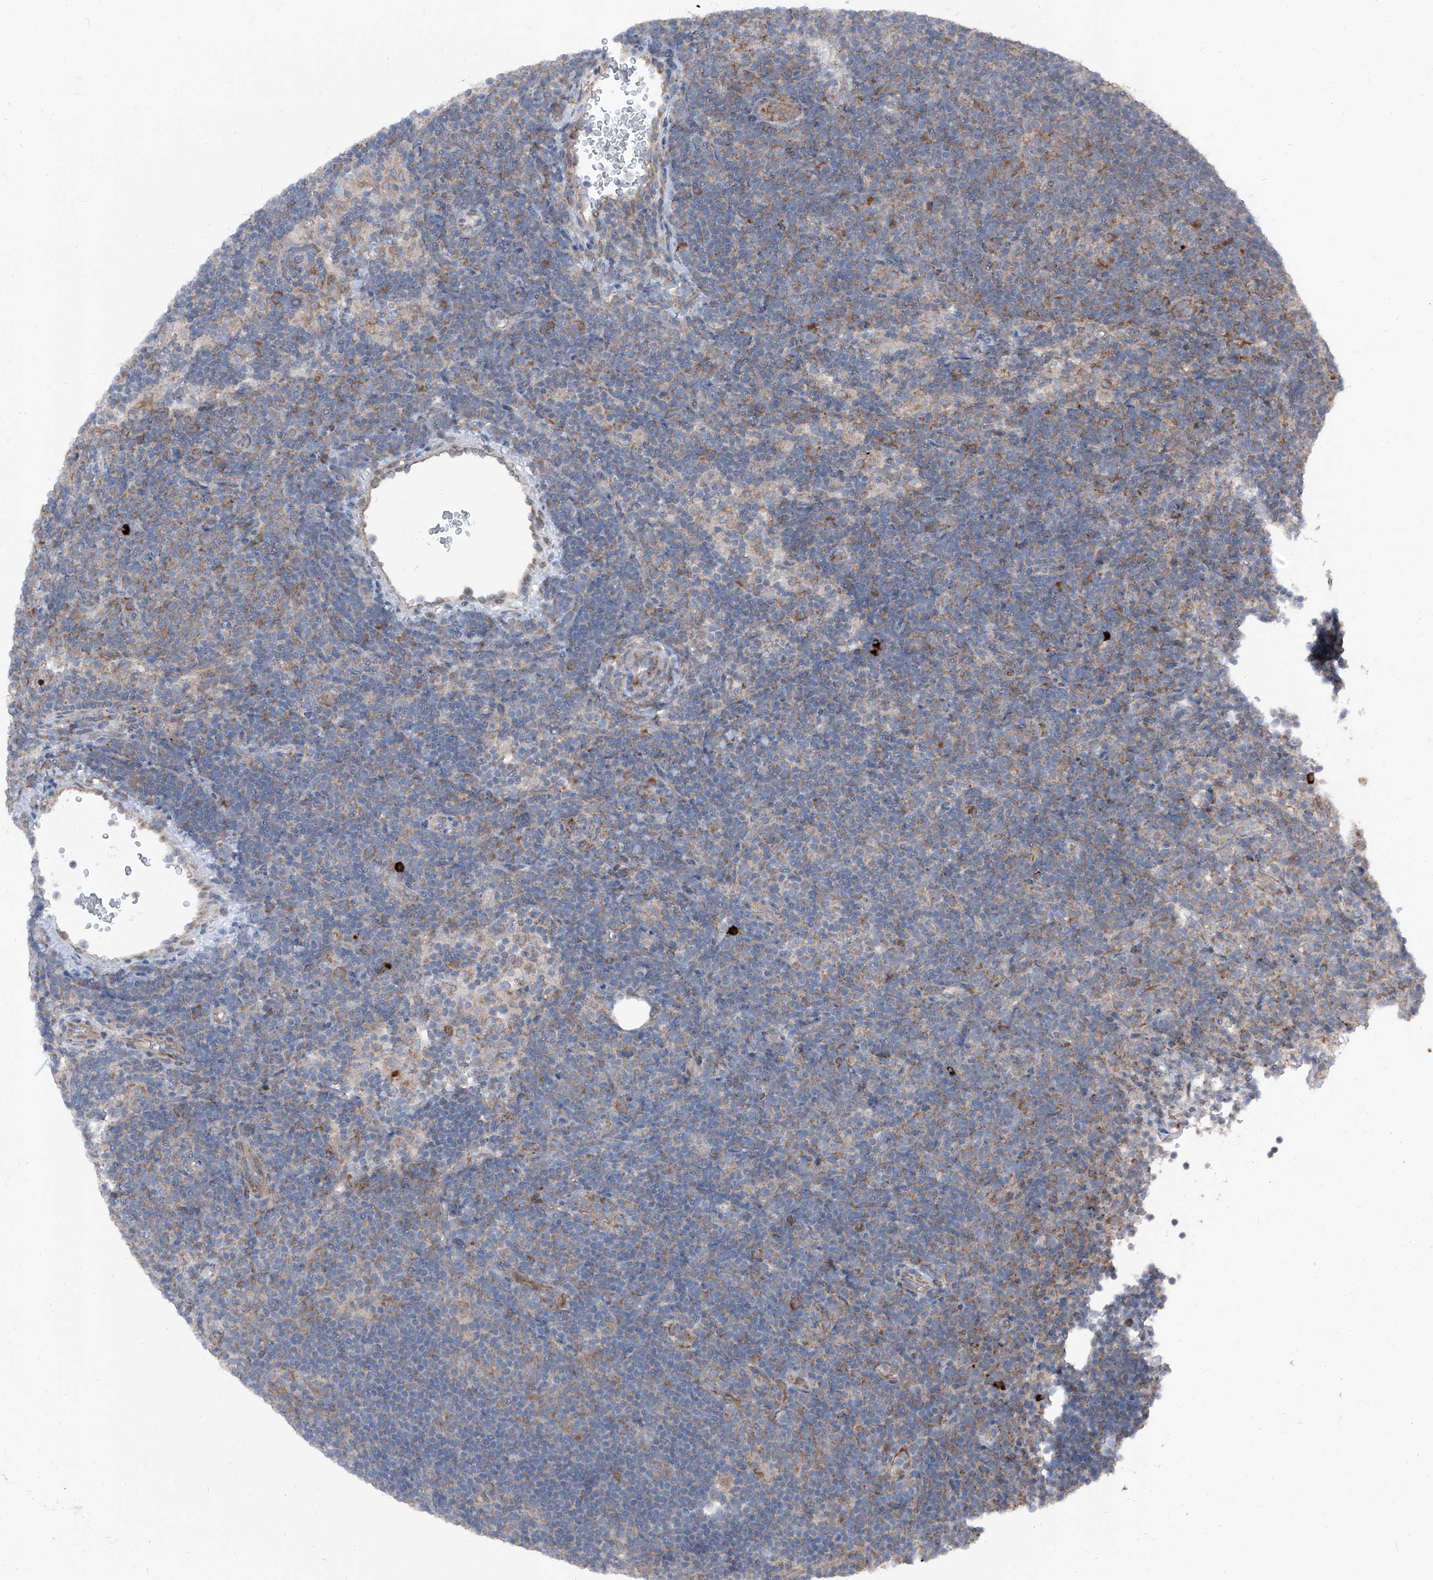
{"staining": {"intensity": "weak", "quantity": ">75%", "location": "cytoplasmic/membranous"}, "tissue": "lymphoma", "cell_type": "Tumor cells", "image_type": "cancer", "snomed": [{"axis": "morphology", "description": "Hodgkin's disease, NOS"}, {"axis": "topography", "description": "Lymph node"}], "caption": "Weak cytoplasmic/membranous protein expression is present in approximately >75% of tumor cells in Hodgkin's disease.", "gene": "LIMK1", "patient": {"sex": "female", "age": 57}}